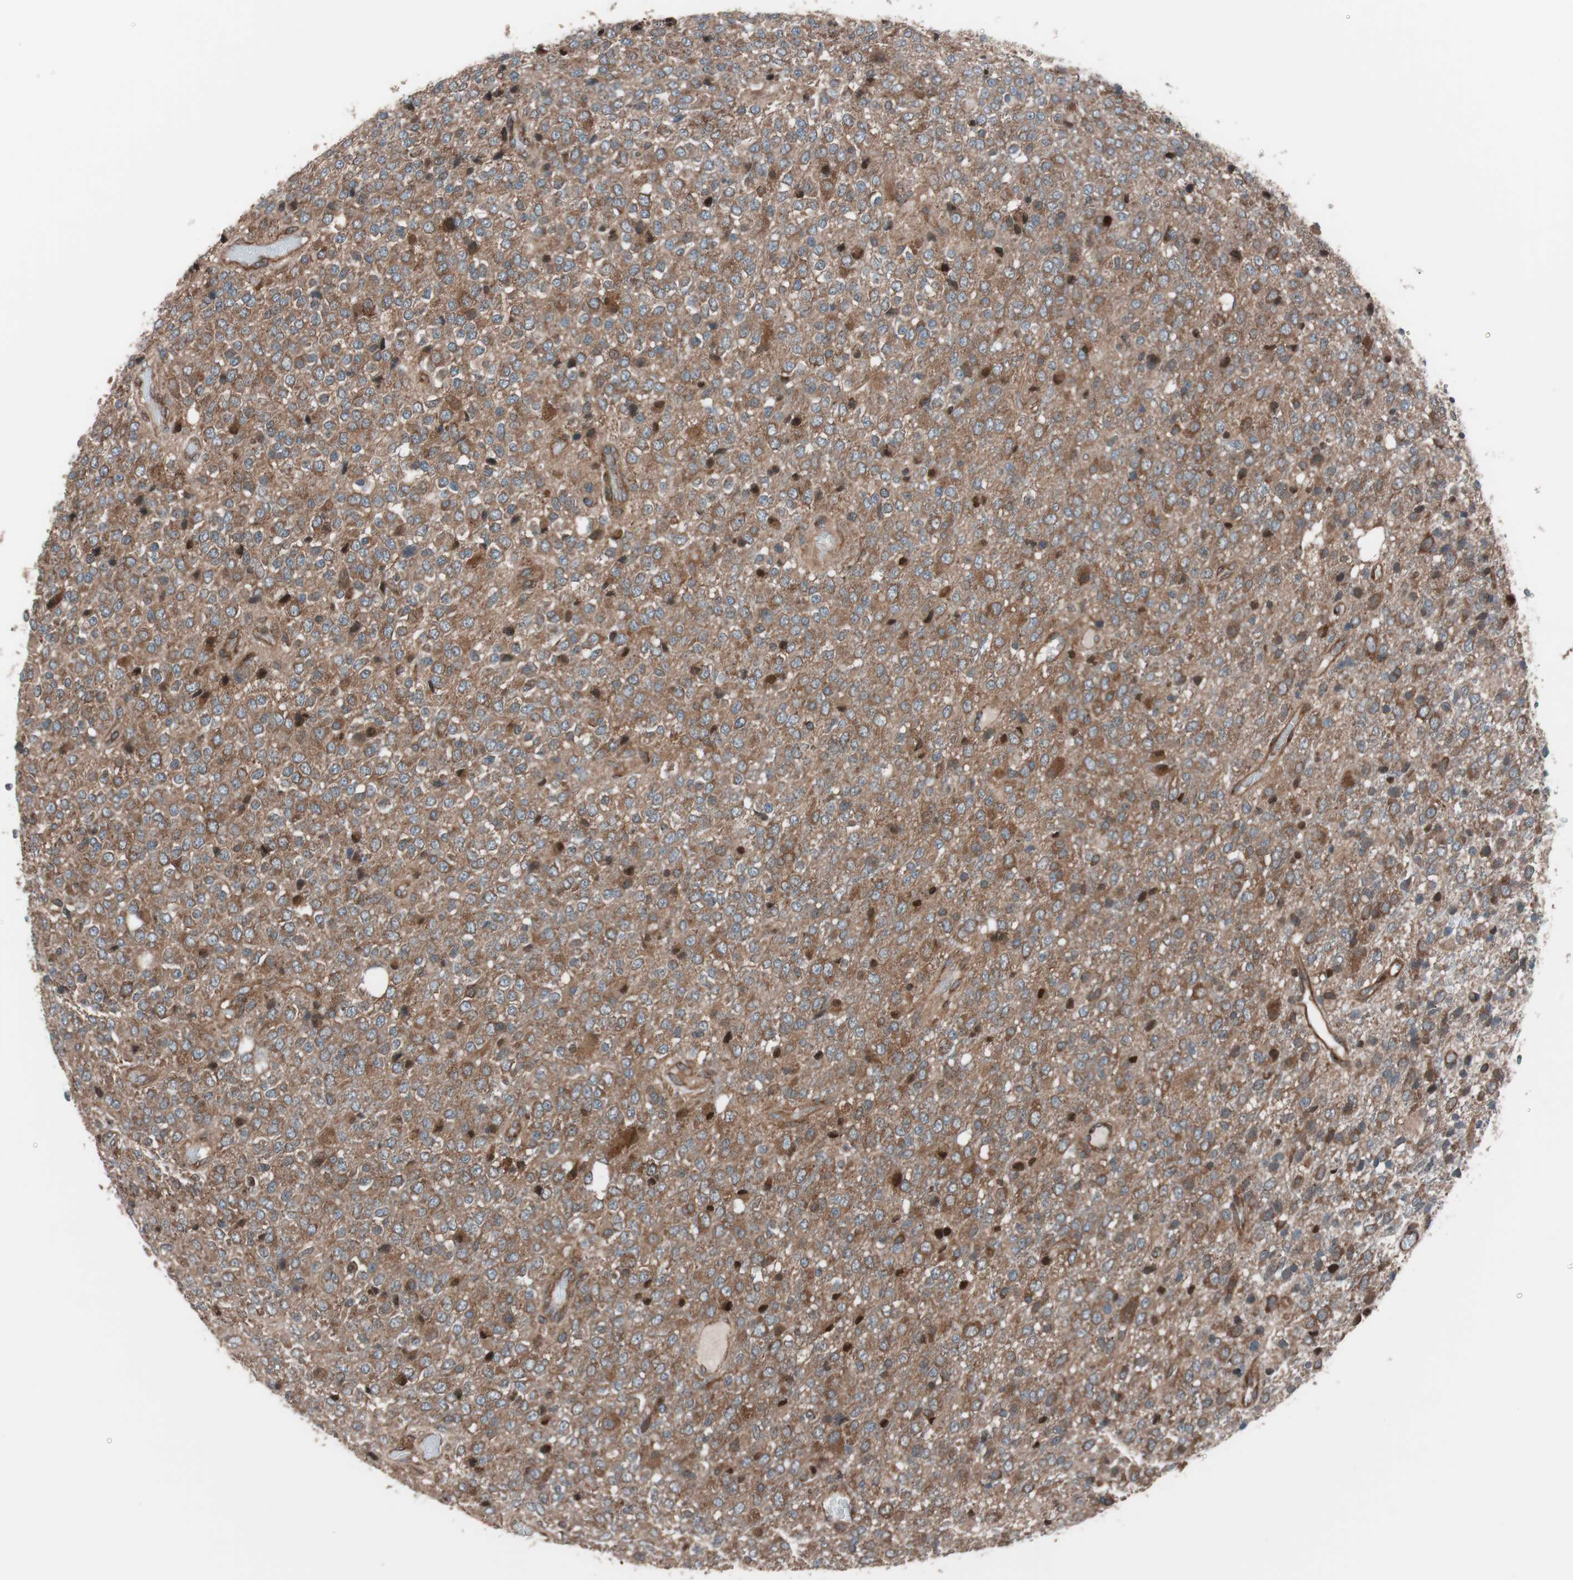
{"staining": {"intensity": "moderate", "quantity": ">75%", "location": "cytoplasmic/membranous"}, "tissue": "glioma", "cell_type": "Tumor cells", "image_type": "cancer", "snomed": [{"axis": "morphology", "description": "Glioma, malignant, High grade"}, {"axis": "topography", "description": "pancreas cauda"}], "caption": "DAB (3,3'-diaminobenzidine) immunohistochemical staining of malignant glioma (high-grade) reveals moderate cytoplasmic/membranous protein staining in approximately >75% of tumor cells.", "gene": "SEC31A", "patient": {"sex": "male", "age": 60}}